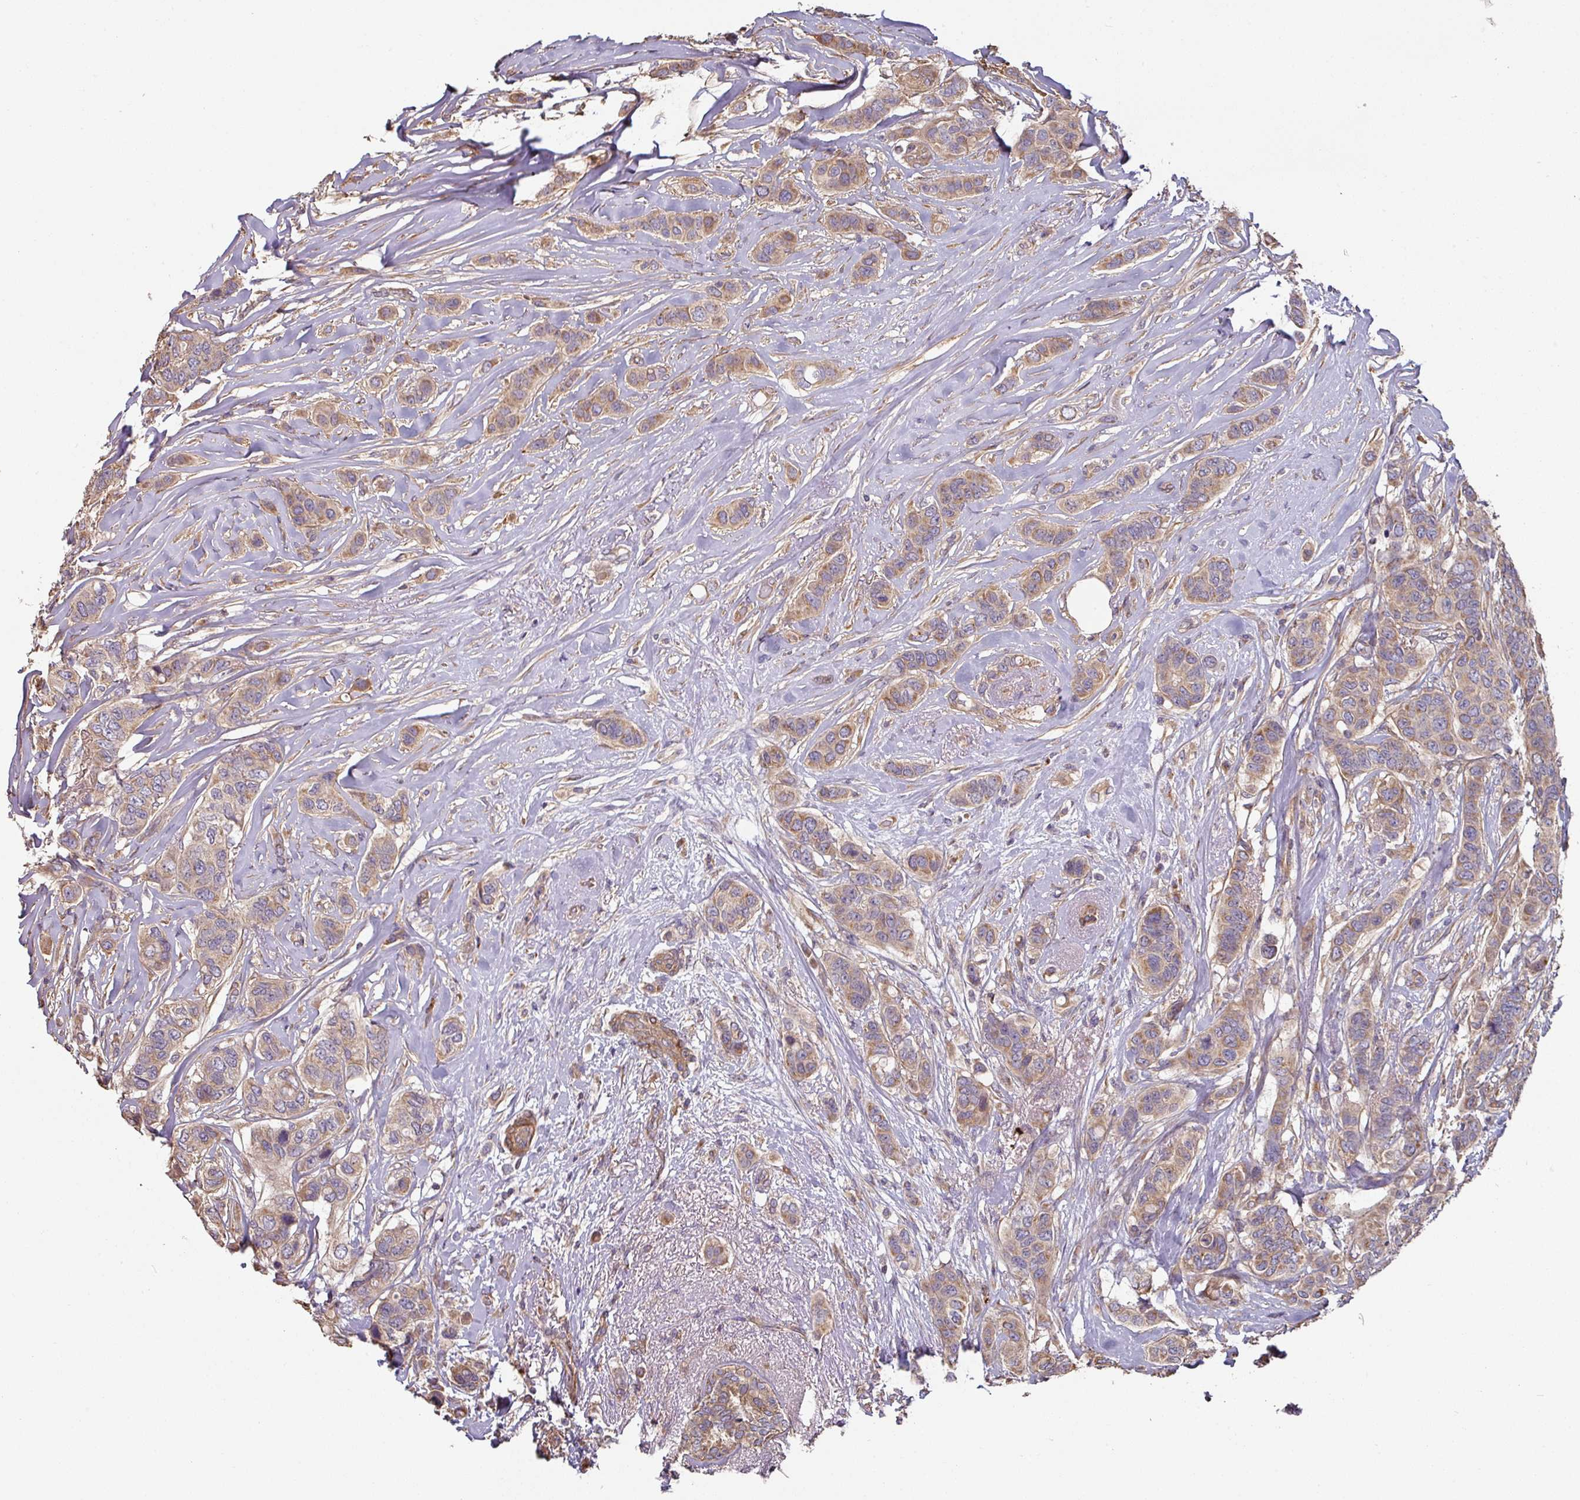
{"staining": {"intensity": "moderate", "quantity": ">75%", "location": "cytoplasmic/membranous"}, "tissue": "breast cancer", "cell_type": "Tumor cells", "image_type": "cancer", "snomed": [{"axis": "morphology", "description": "Lobular carcinoma"}, {"axis": "topography", "description": "Breast"}], "caption": "Tumor cells display medium levels of moderate cytoplasmic/membranous positivity in approximately >75% of cells in human breast cancer (lobular carcinoma).", "gene": "SIK1", "patient": {"sex": "female", "age": 51}}